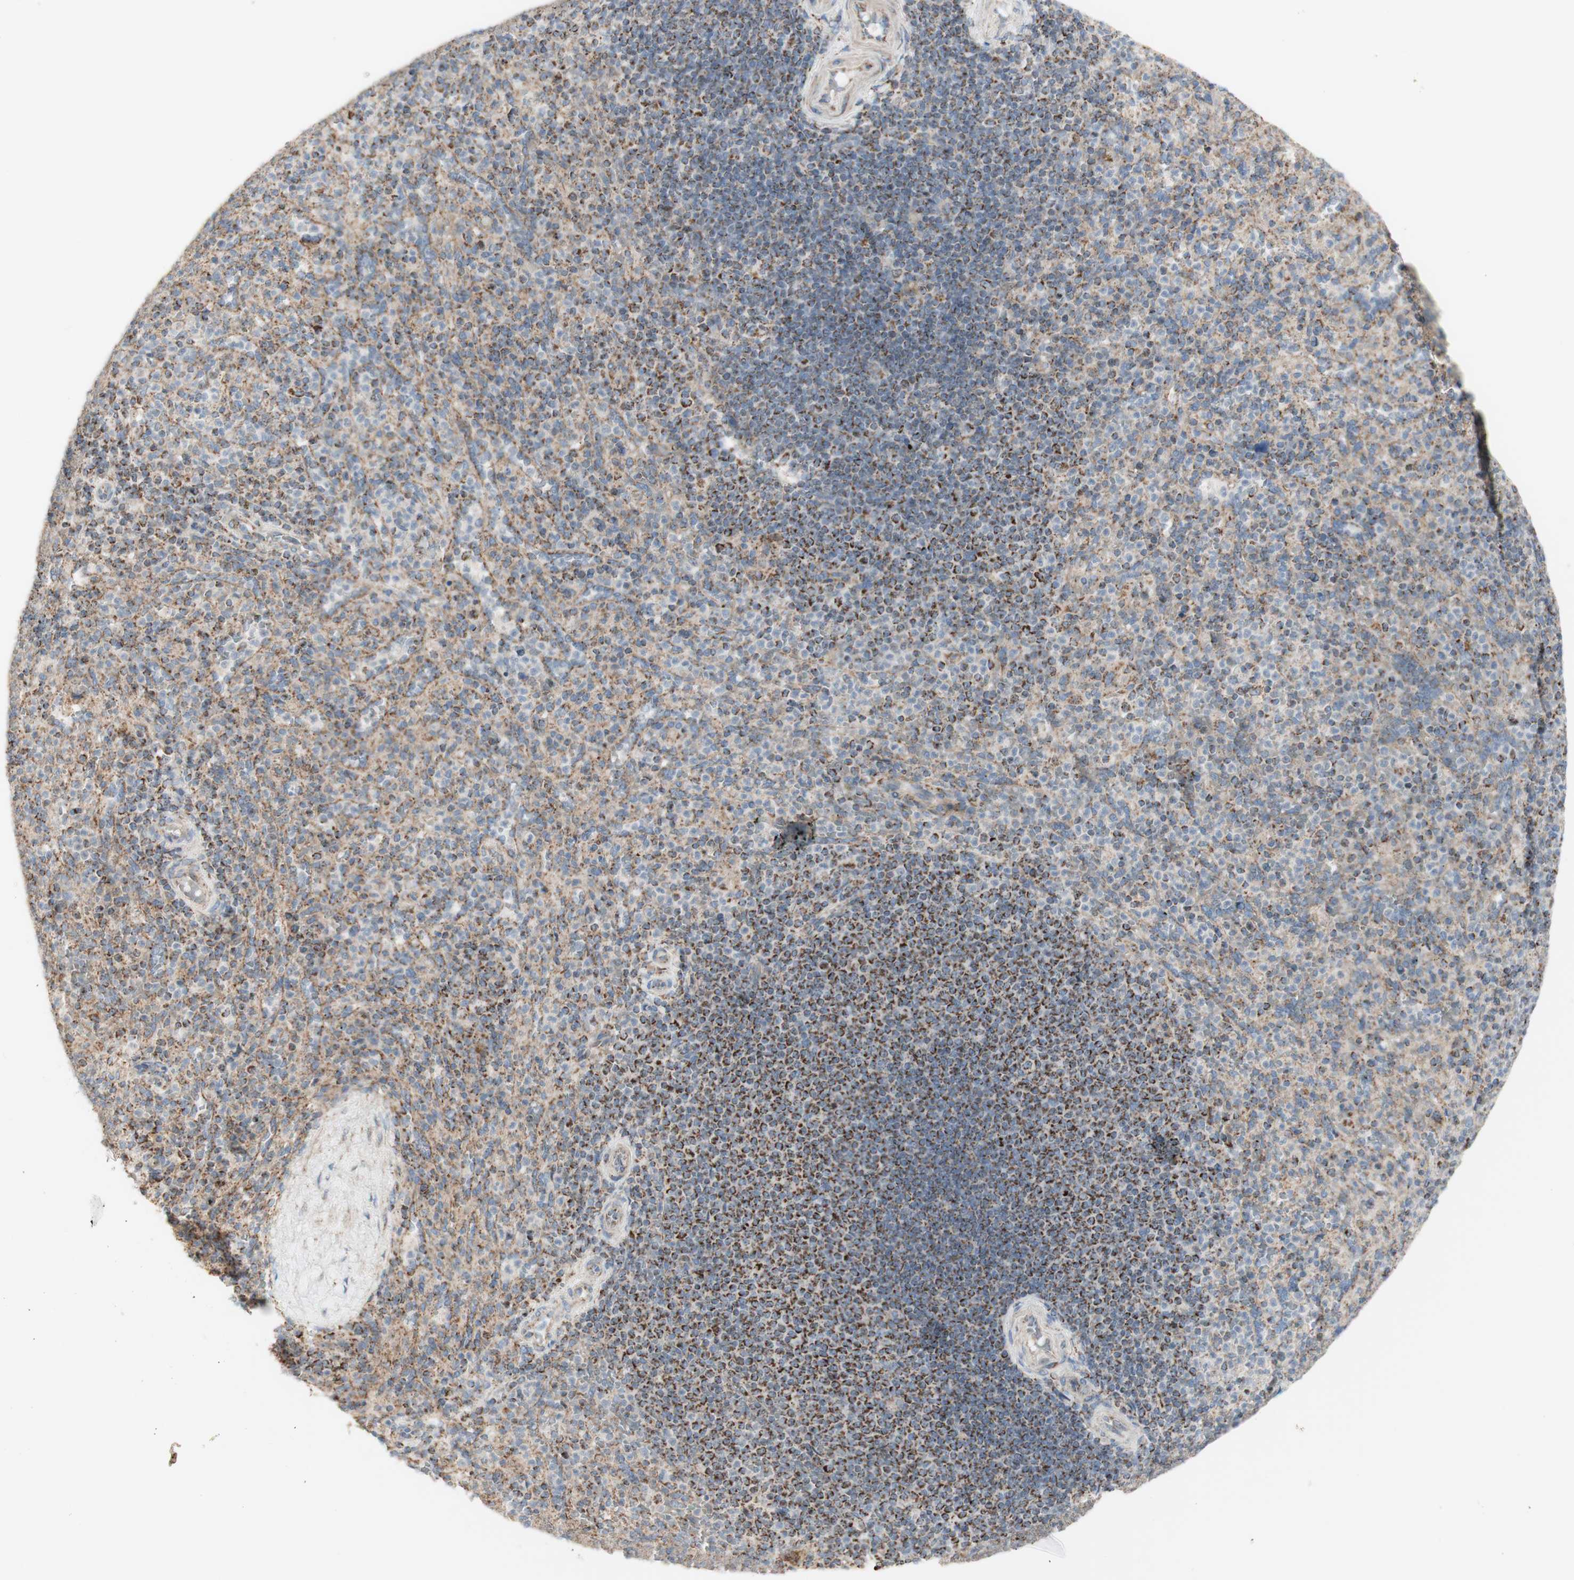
{"staining": {"intensity": "moderate", "quantity": ">75%", "location": "cytoplasmic/membranous"}, "tissue": "spleen", "cell_type": "Cells in red pulp", "image_type": "normal", "snomed": [{"axis": "morphology", "description": "Normal tissue, NOS"}, {"axis": "topography", "description": "Spleen"}], "caption": "Immunohistochemistry (IHC) (DAB) staining of normal spleen shows moderate cytoplasmic/membranous protein staining in approximately >75% of cells in red pulp. (DAB (3,3'-diaminobenzidine) IHC with brightfield microscopy, high magnification).", "gene": "LETM1", "patient": {"sex": "male", "age": 36}}